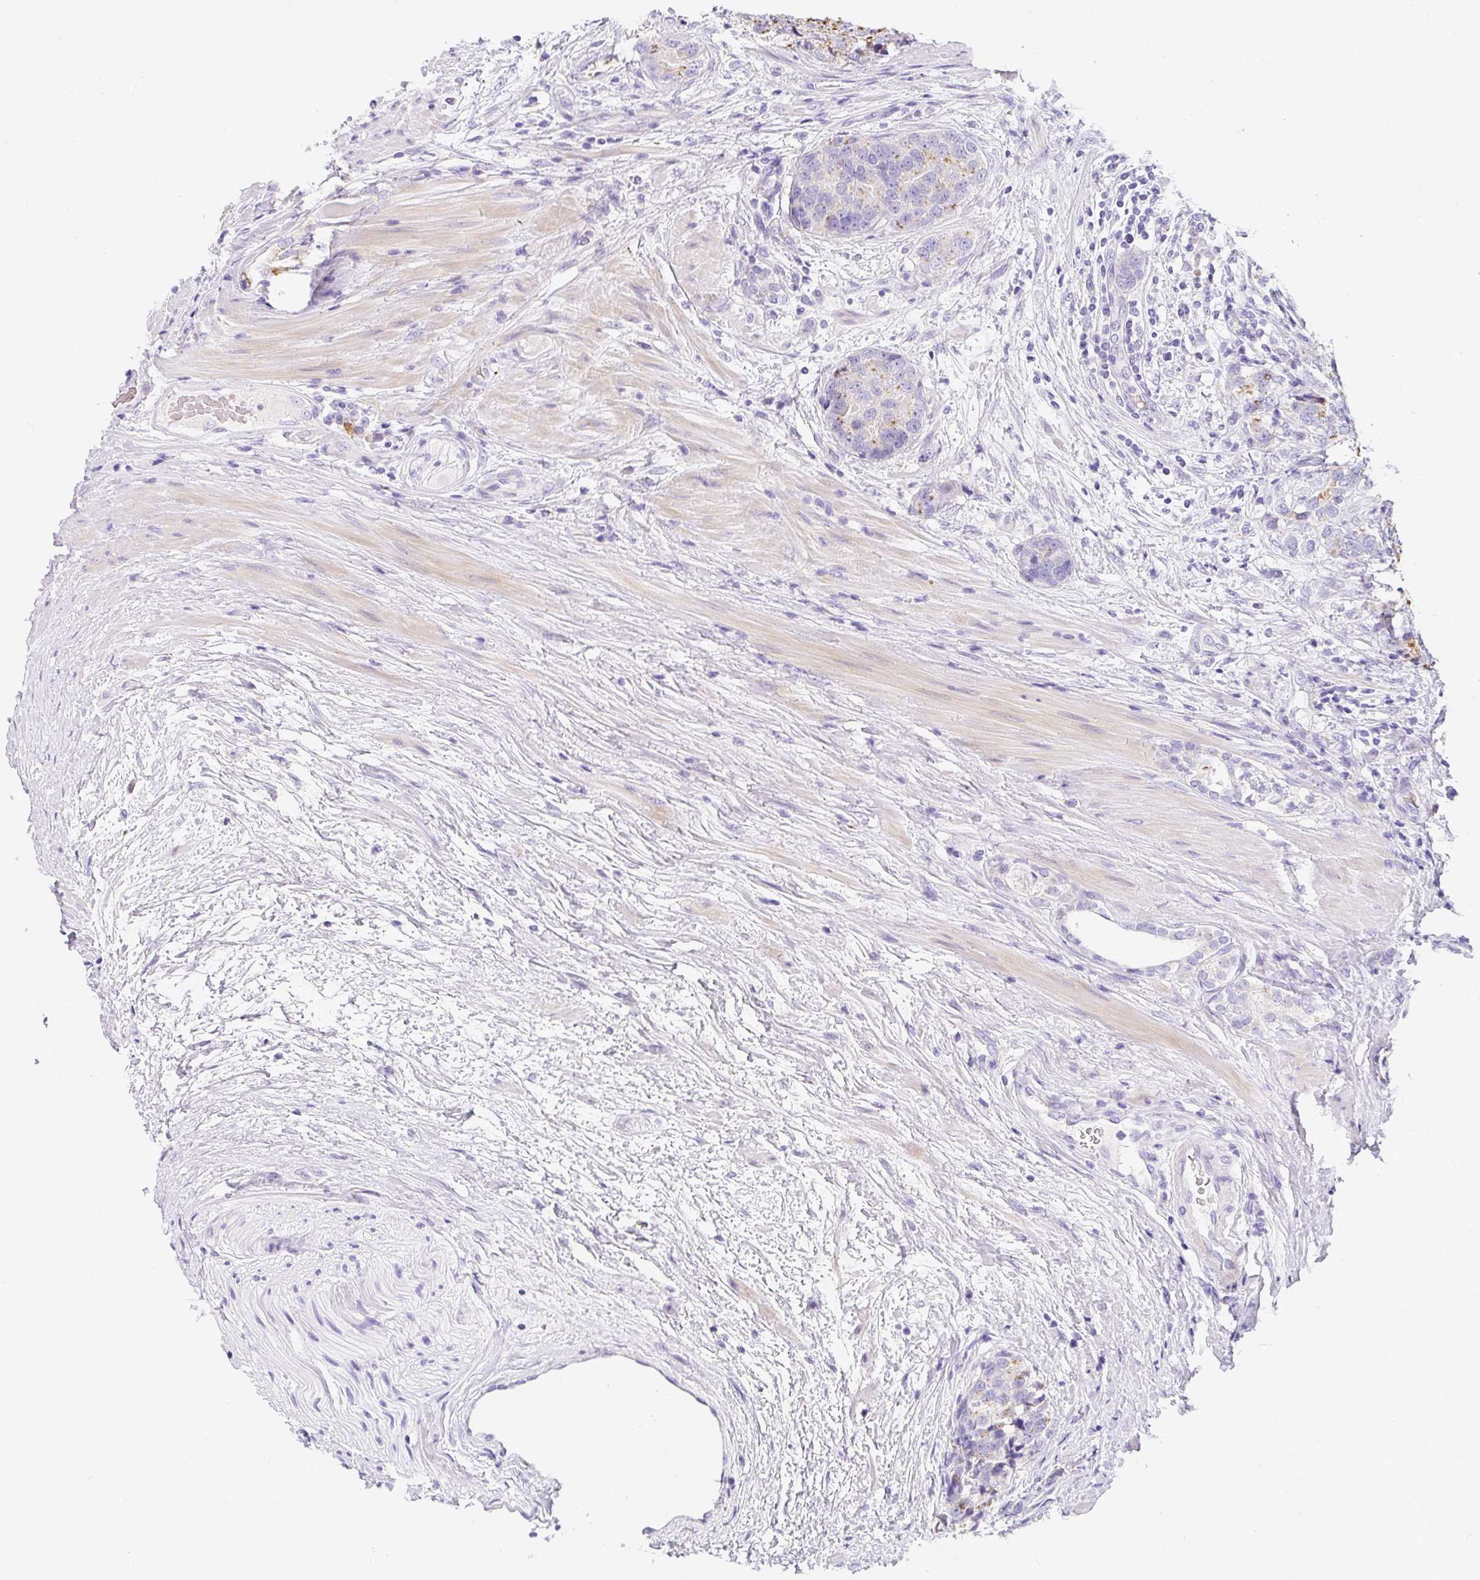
{"staining": {"intensity": "moderate", "quantity": "25%-75%", "location": "cytoplasmic/membranous"}, "tissue": "prostate cancer", "cell_type": "Tumor cells", "image_type": "cancer", "snomed": [{"axis": "morphology", "description": "Adenocarcinoma, High grade"}, {"axis": "topography", "description": "Prostate"}], "caption": "Protein expression analysis of human prostate cancer (high-grade adenocarcinoma) reveals moderate cytoplasmic/membranous expression in about 25%-75% of tumor cells.", "gene": "DTX4", "patient": {"sex": "male", "age": 68}}